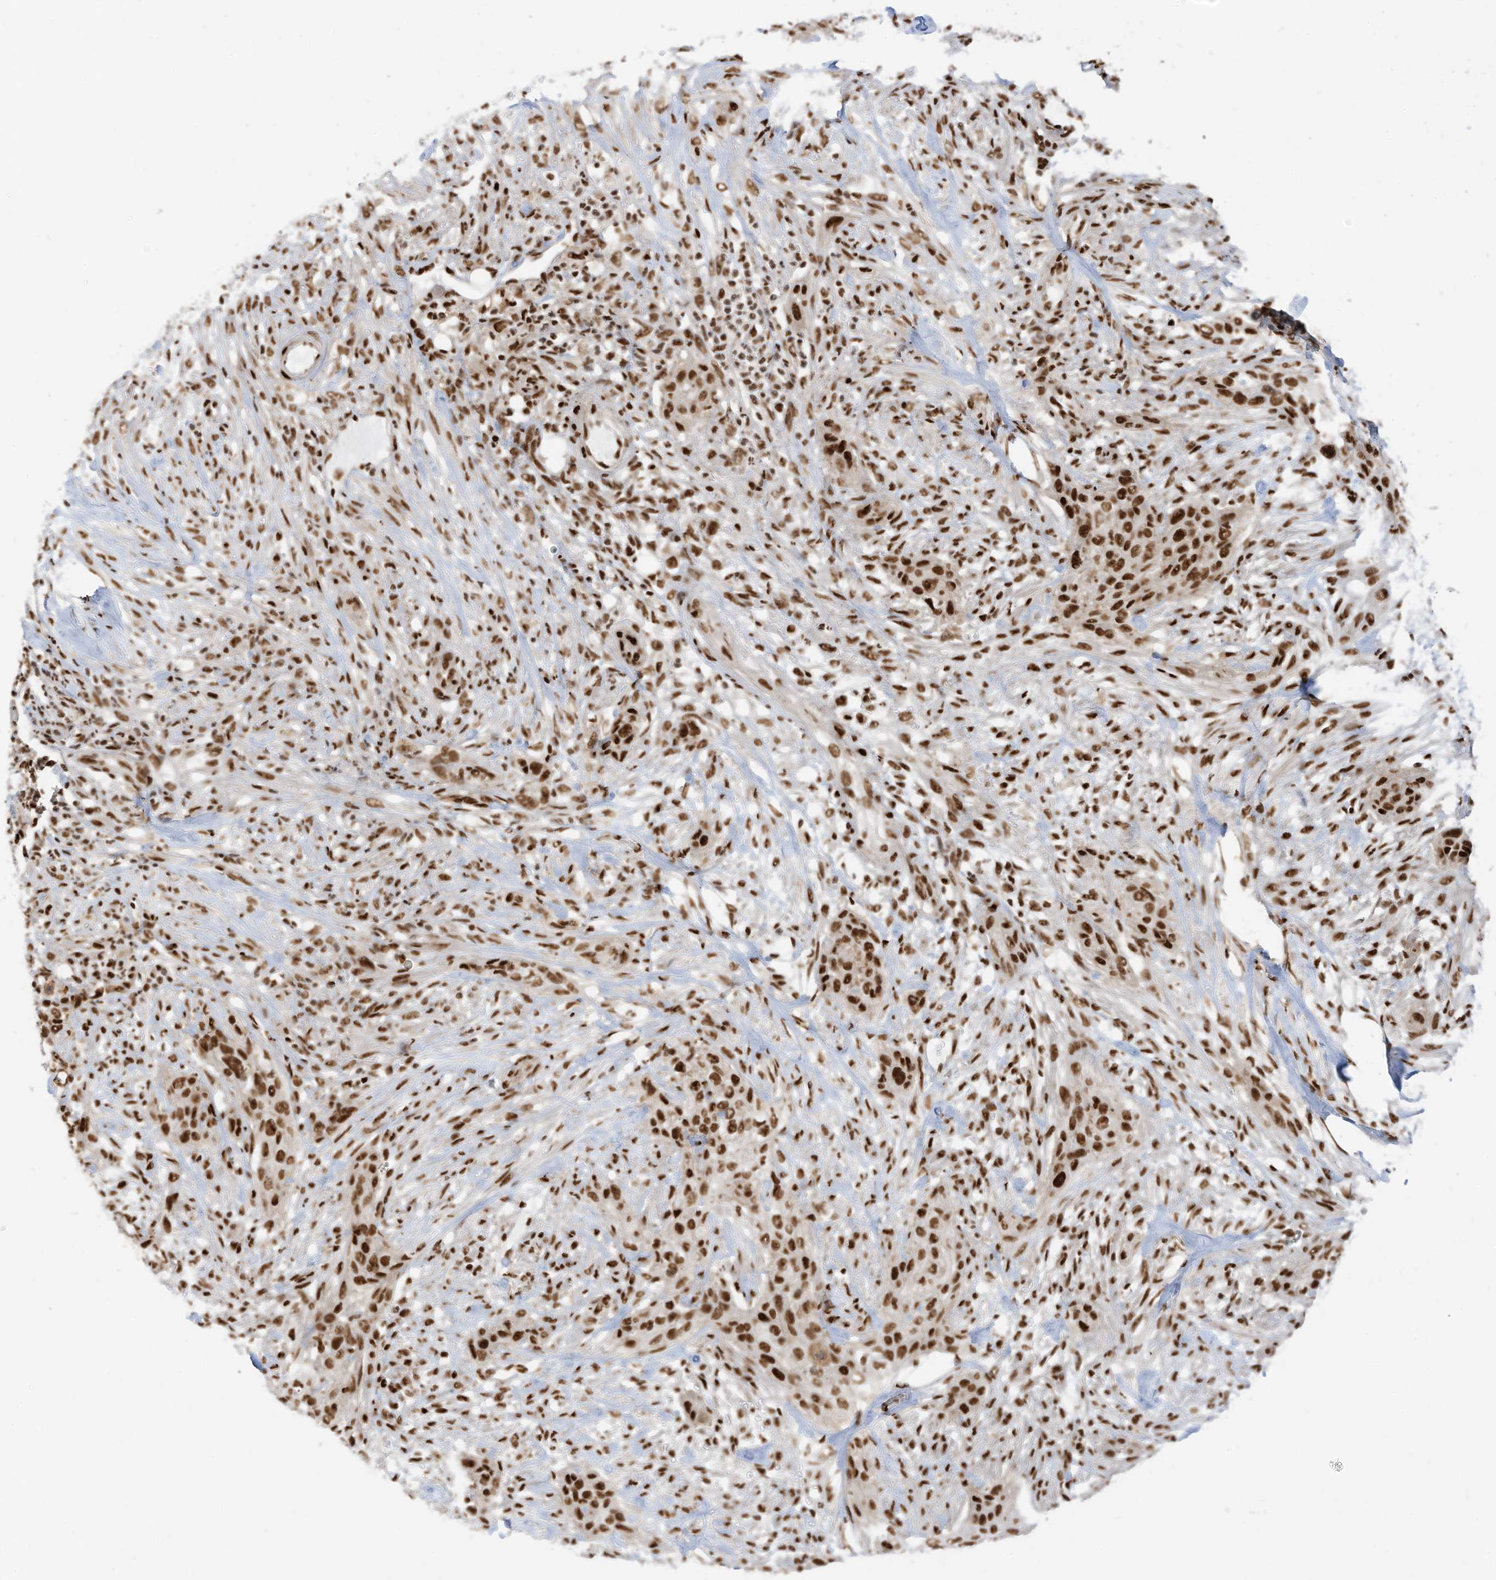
{"staining": {"intensity": "strong", "quantity": ">75%", "location": "nuclear"}, "tissue": "urothelial cancer", "cell_type": "Tumor cells", "image_type": "cancer", "snomed": [{"axis": "morphology", "description": "Urothelial carcinoma, High grade"}, {"axis": "topography", "description": "Urinary bladder"}], "caption": "Tumor cells demonstrate high levels of strong nuclear expression in about >75% of cells in human urothelial carcinoma (high-grade).", "gene": "SAMD15", "patient": {"sex": "male", "age": 35}}